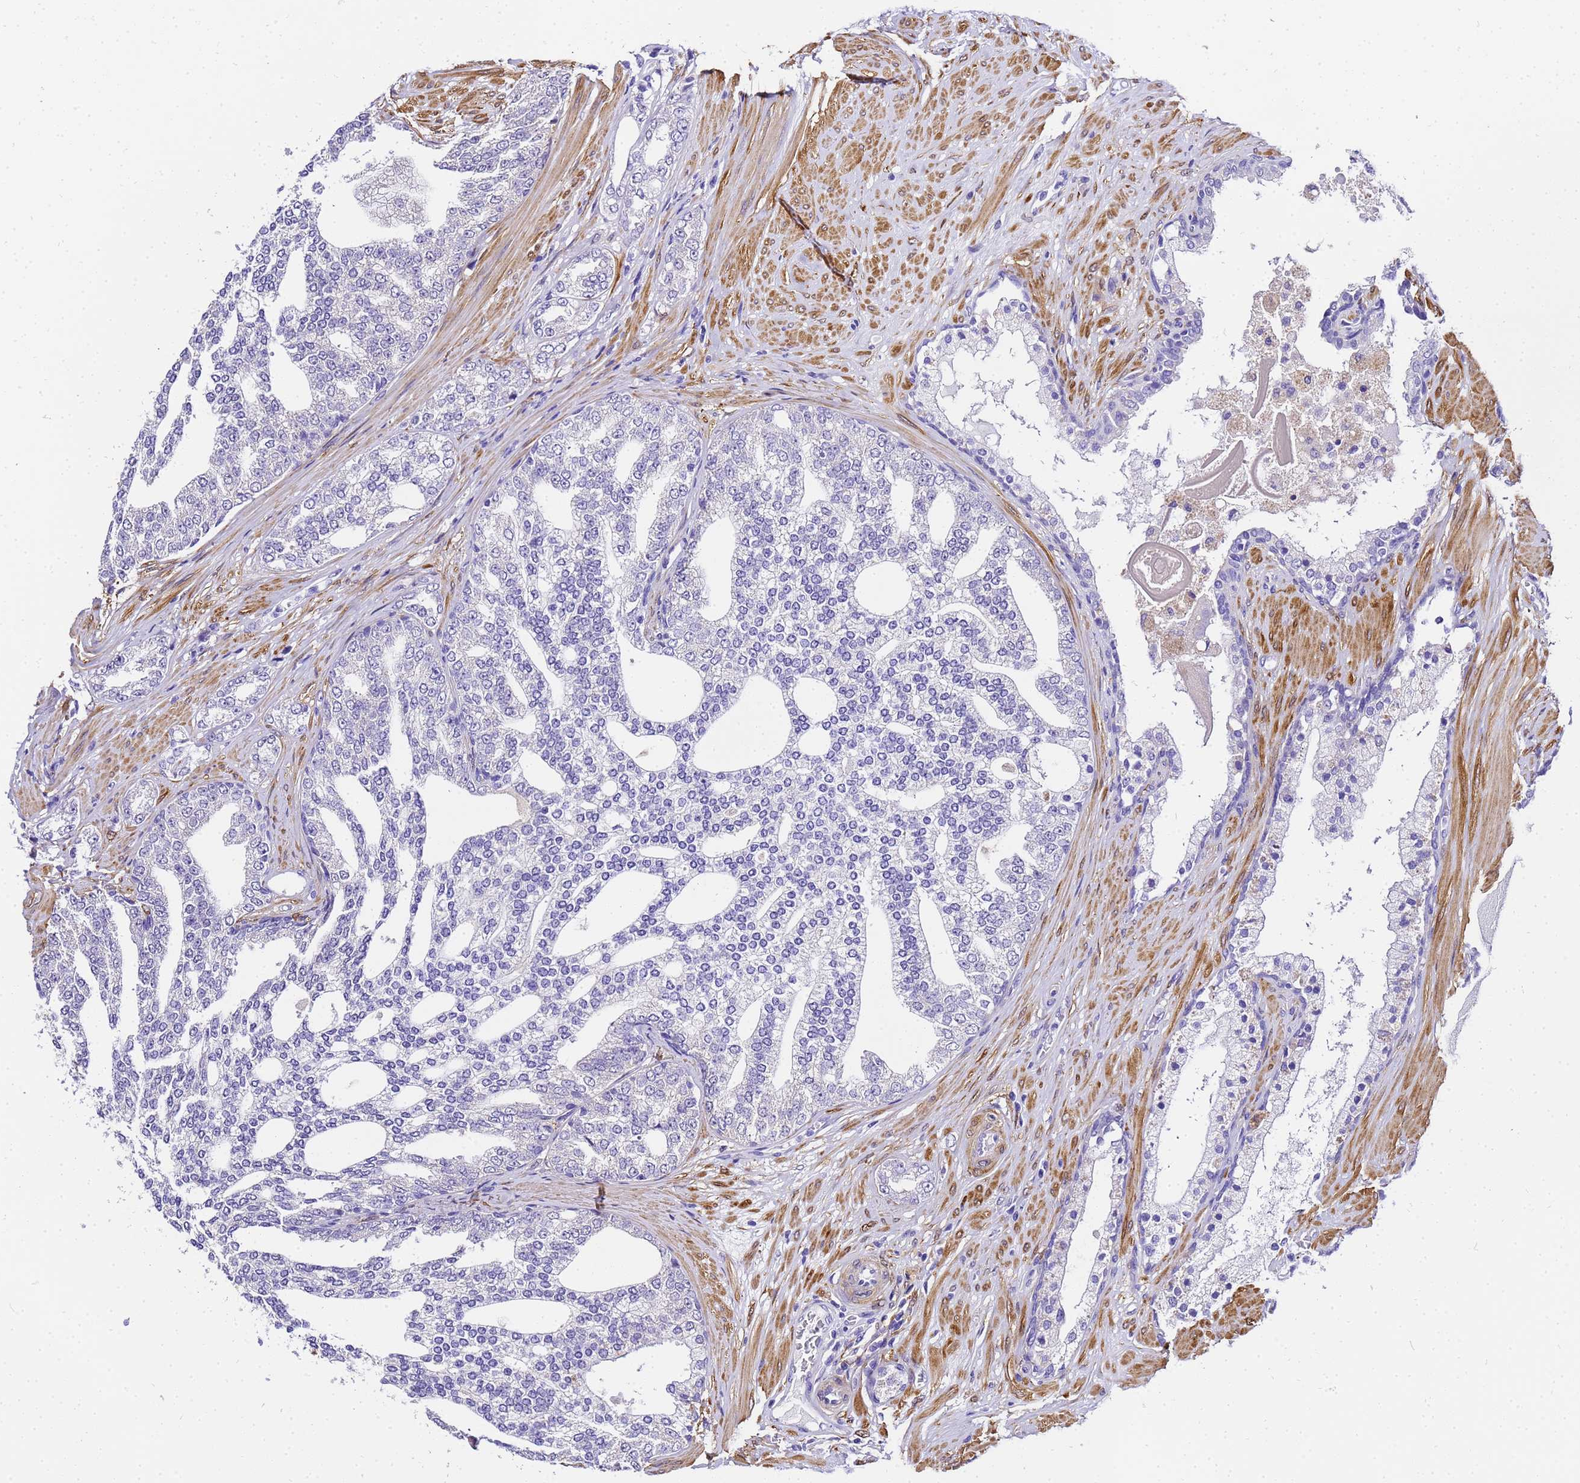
{"staining": {"intensity": "negative", "quantity": "none", "location": "none"}, "tissue": "prostate cancer", "cell_type": "Tumor cells", "image_type": "cancer", "snomed": [{"axis": "morphology", "description": "Adenocarcinoma, High grade"}, {"axis": "topography", "description": "Prostate"}], "caption": "This photomicrograph is of prostate cancer (high-grade adenocarcinoma) stained with IHC to label a protein in brown with the nuclei are counter-stained blue. There is no staining in tumor cells.", "gene": "HSPB6", "patient": {"sex": "male", "age": 64}}